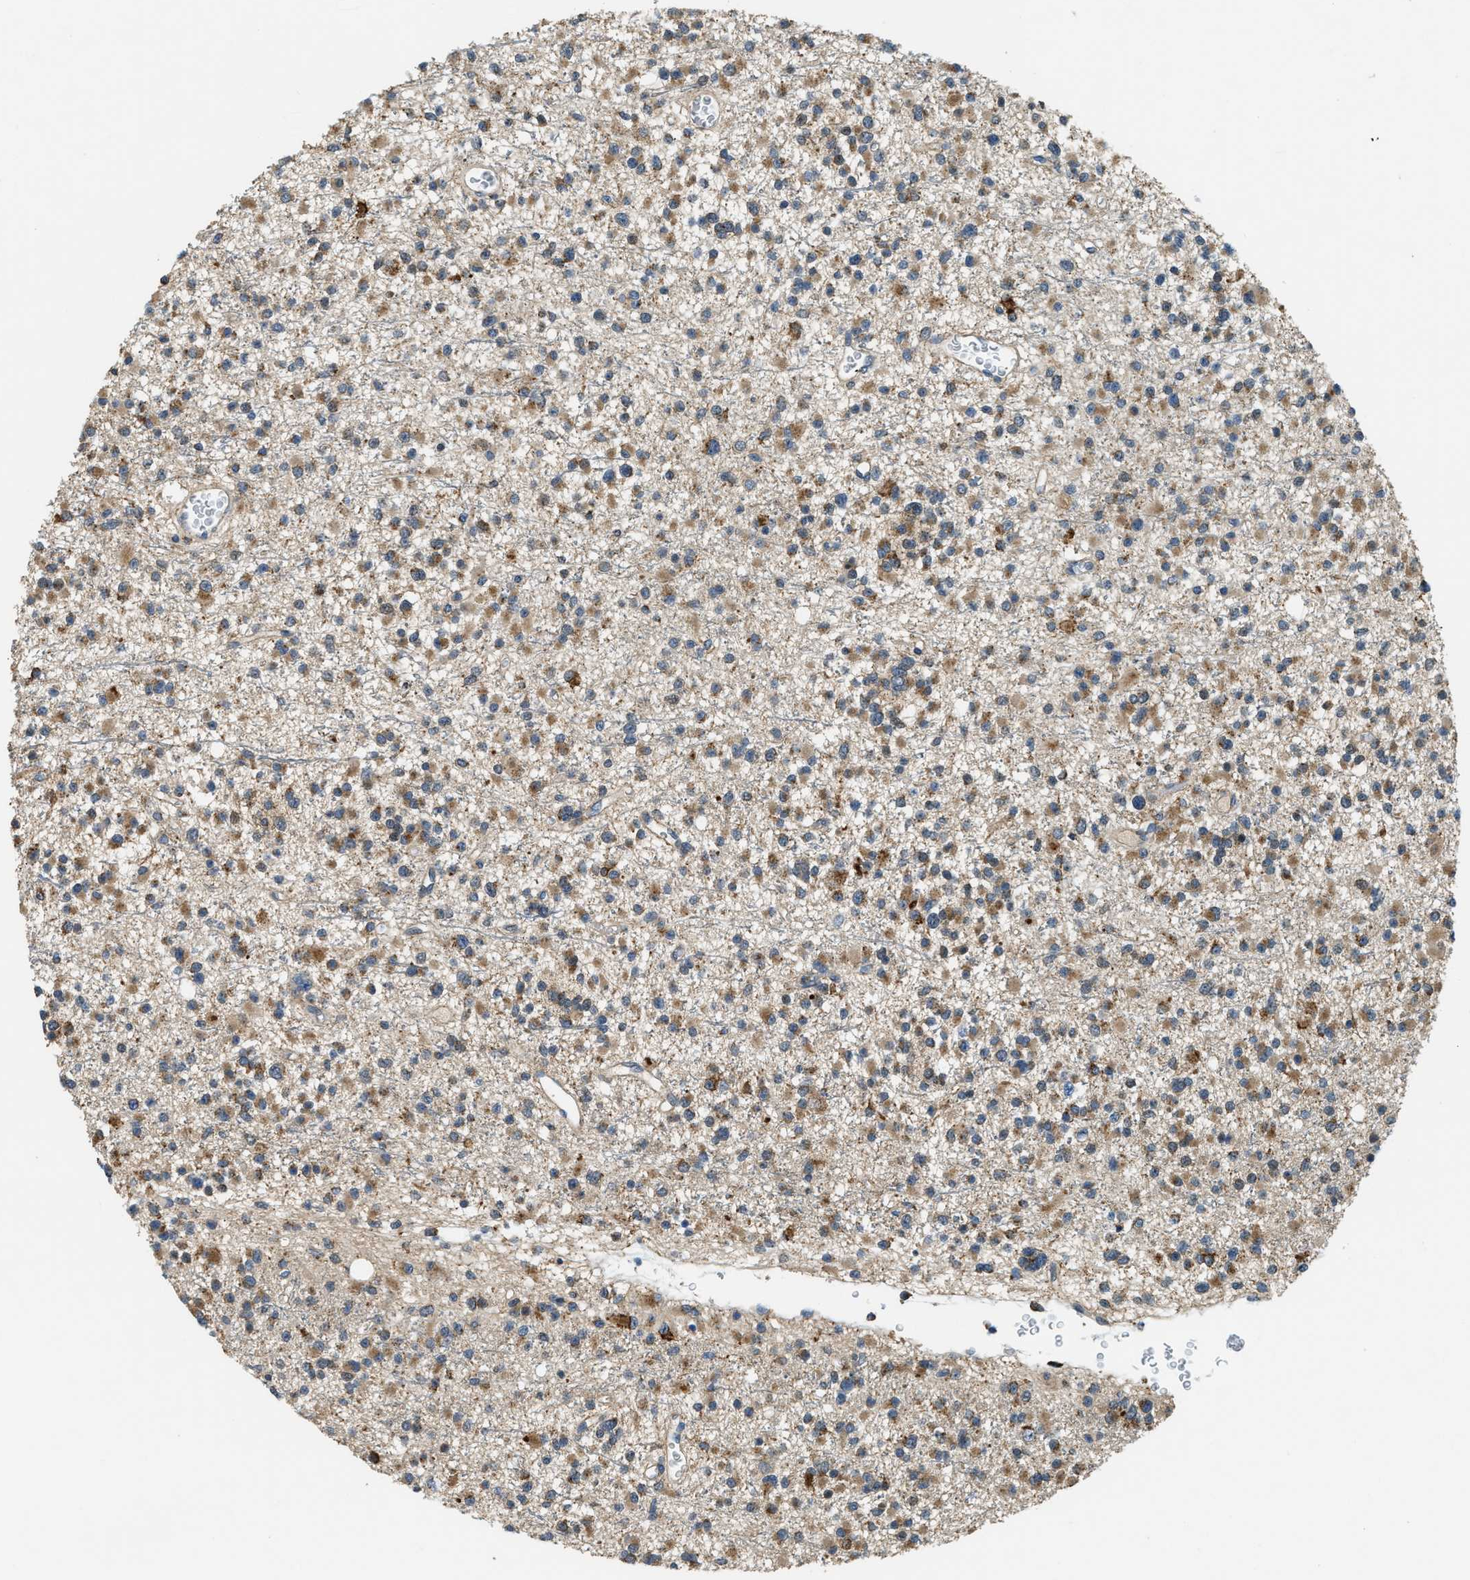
{"staining": {"intensity": "moderate", "quantity": ">75%", "location": "cytoplasmic/membranous"}, "tissue": "glioma", "cell_type": "Tumor cells", "image_type": "cancer", "snomed": [{"axis": "morphology", "description": "Glioma, malignant, Low grade"}, {"axis": "topography", "description": "Brain"}], "caption": "Human glioma stained for a protein (brown) exhibits moderate cytoplasmic/membranous positive positivity in approximately >75% of tumor cells.", "gene": "STARD3NL", "patient": {"sex": "female", "age": 22}}